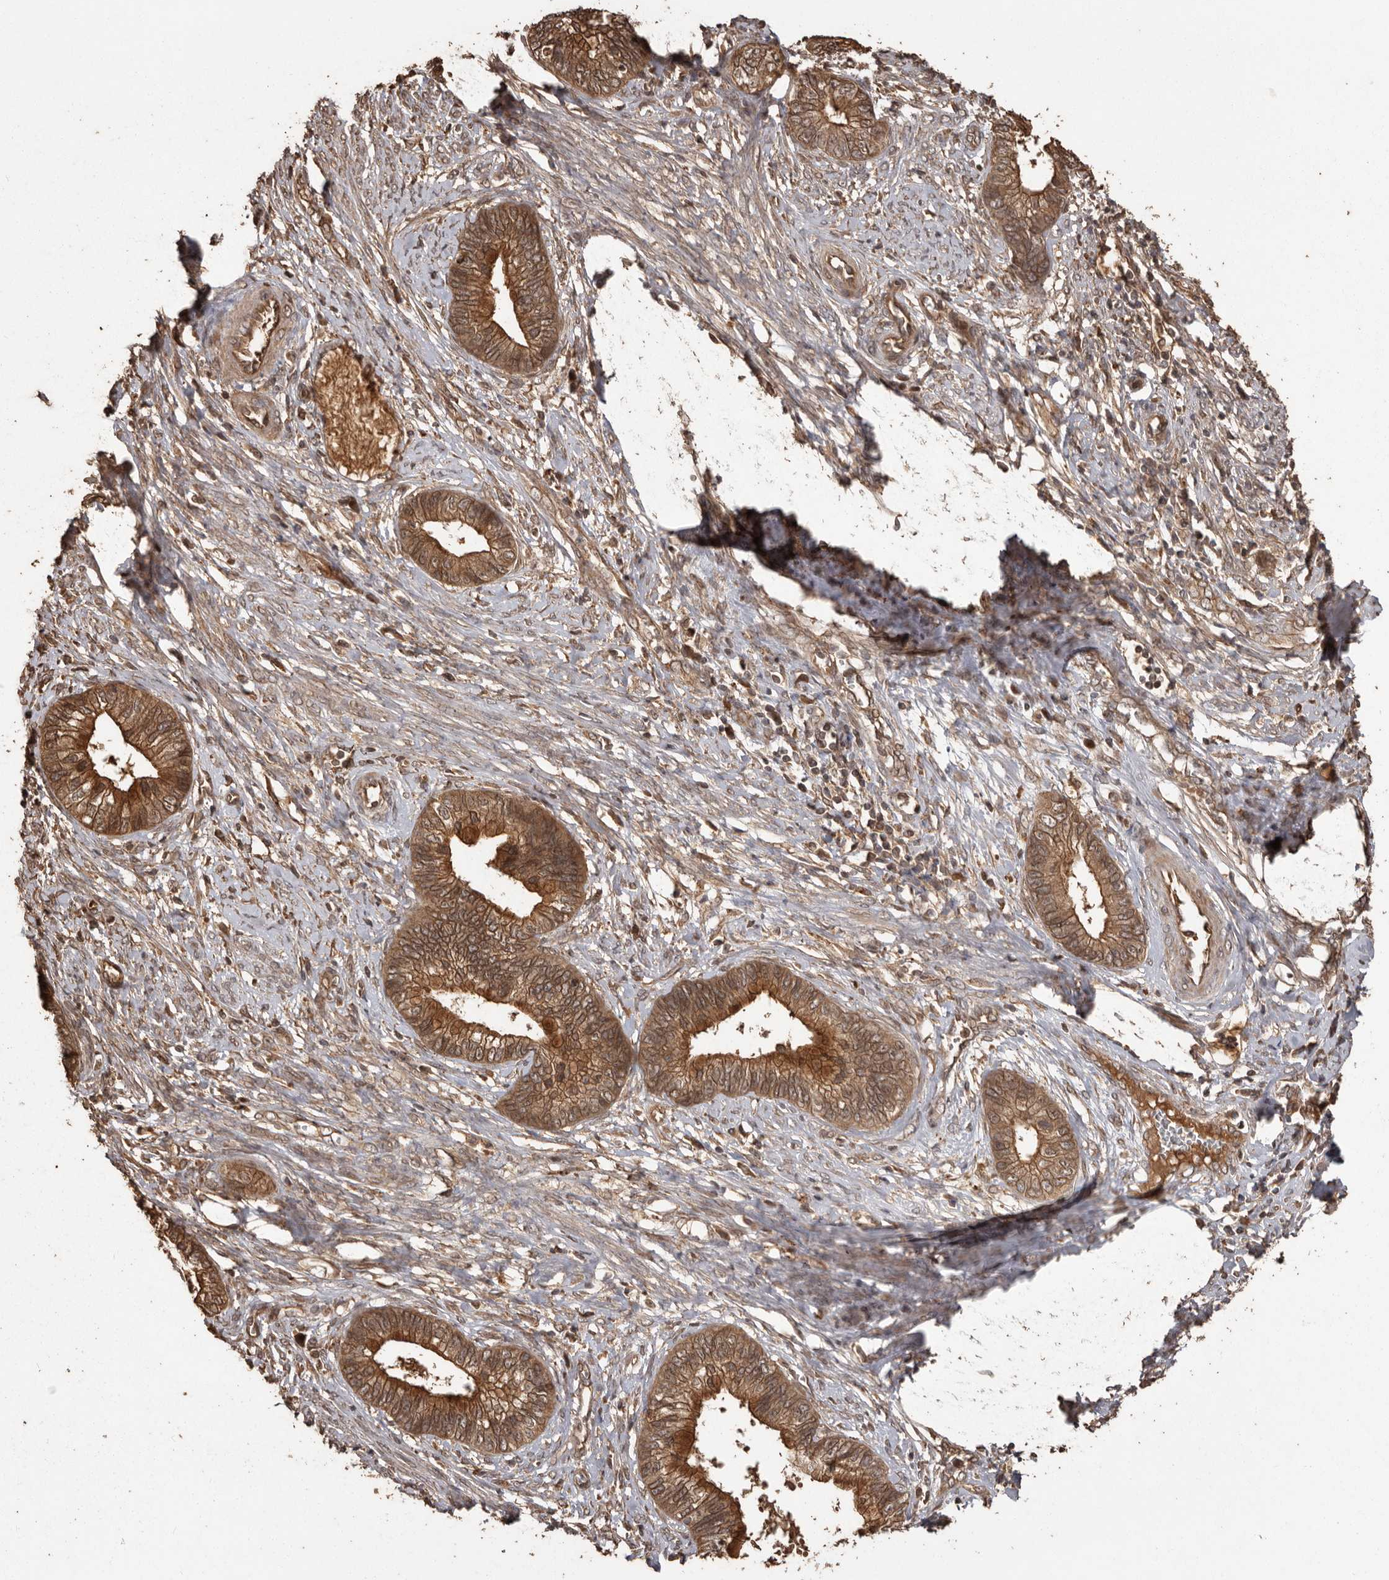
{"staining": {"intensity": "moderate", "quantity": ">75%", "location": "cytoplasmic/membranous,nuclear"}, "tissue": "cervical cancer", "cell_type": "Tumor cells", "image_type": "cancer", "snomed": [{"axis": "morphology", "description": "Adenocarcinoma, NOS"}, {"axis": "topography", "description": "Cervix"}], "caption": "Moderate cytoplasmic/membranous and nuclear protein positivity is present in about >75% of tumor cells in cervical cancer.", "gene": "NUP43", "patient": {"sex": "female", "age": 44}}